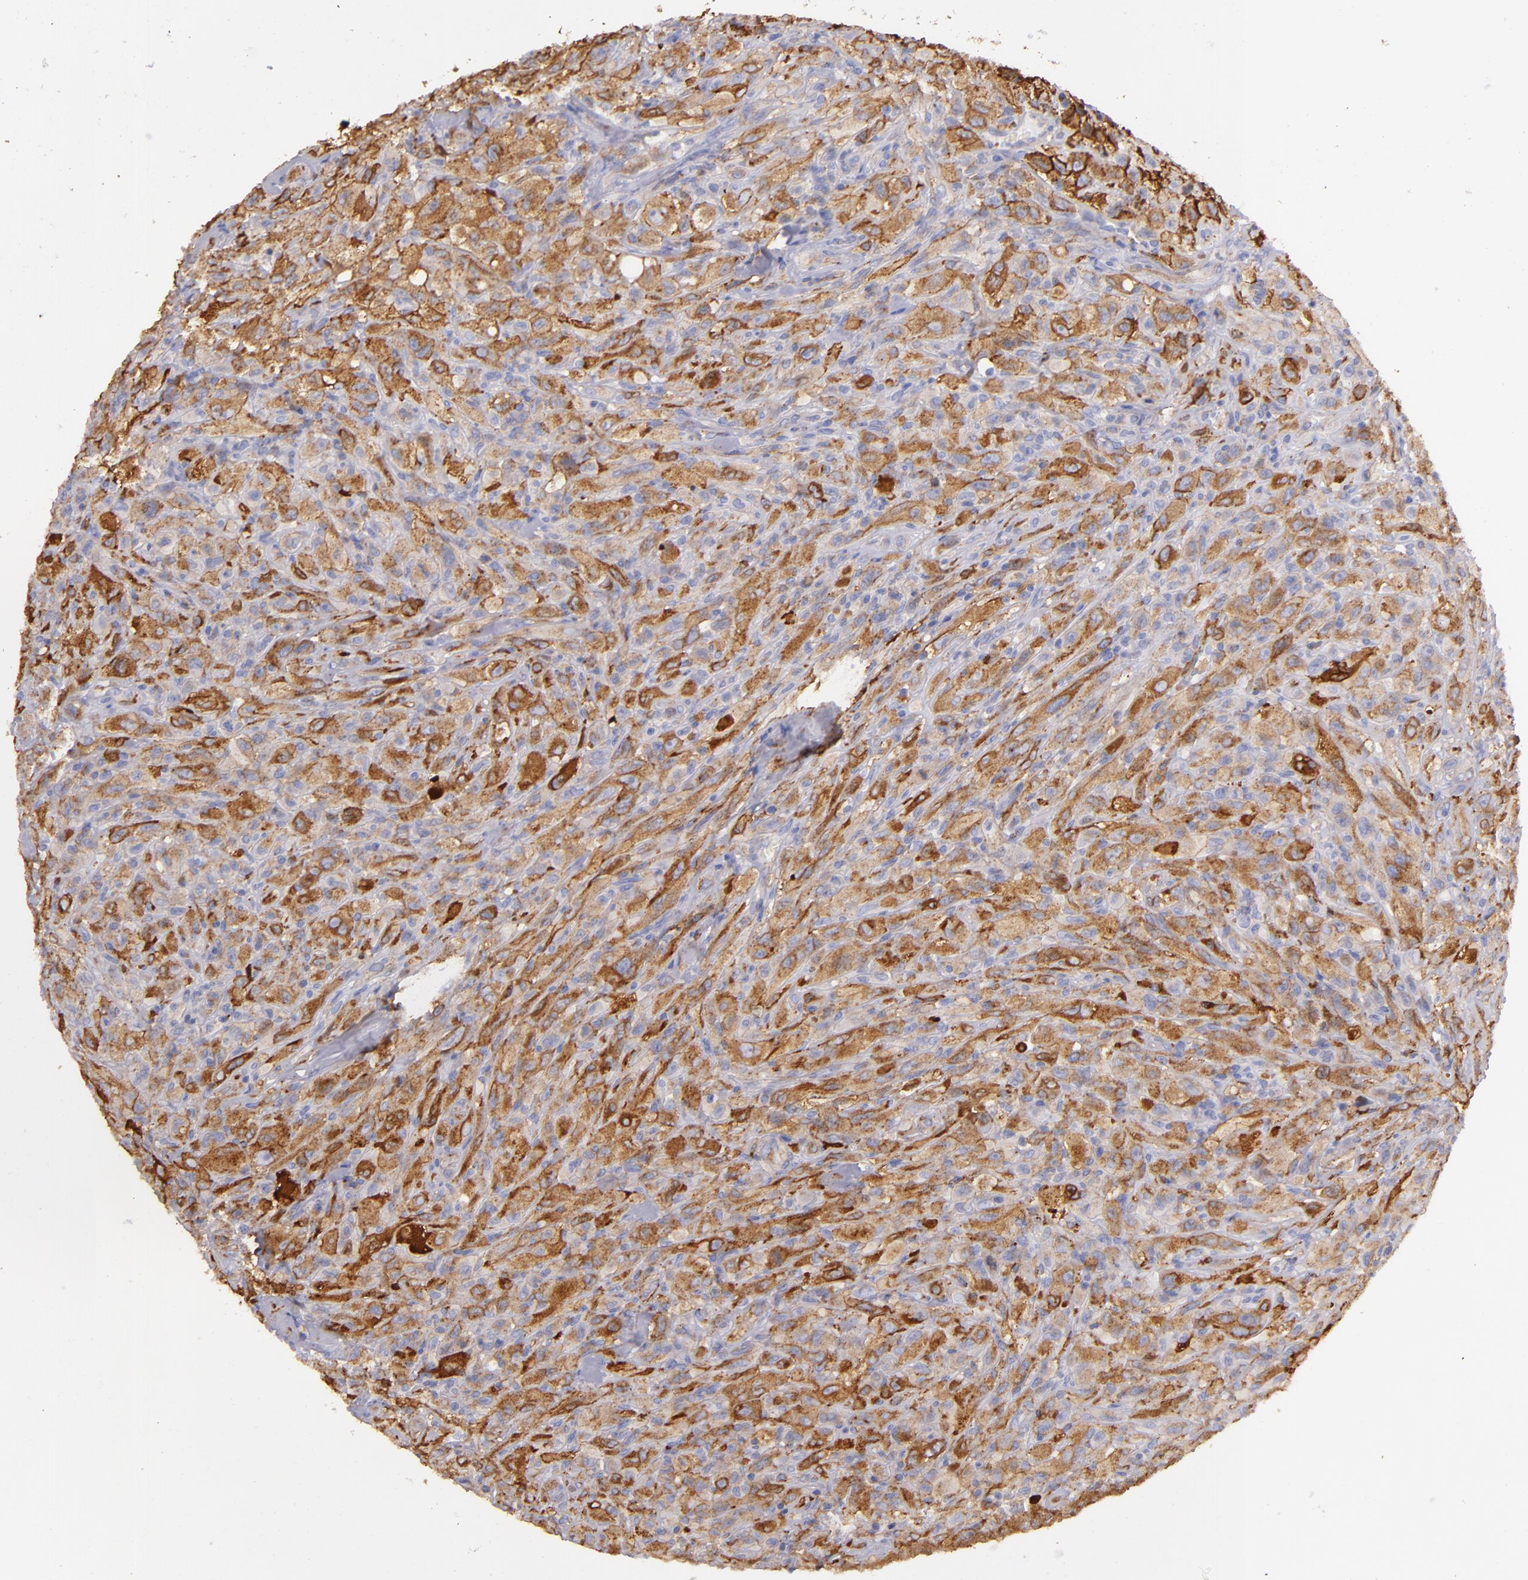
{"staining": {"intensity": "moderate", "quantity": ">75%", "location": "cytoplasmic/membranous"}, "tissue": "glioma", "cell_type": "Tumor cells", "image_type": "cancer", "snomed": [{"axis": "morphology", "description": "Glioma, malignant, High grade"}, {"axis": "topography", "description": "Brain"}], "caption": "This is a histology image of immunohistochemistry staining of malignant high-grade glioma, which shows moderate positivity in the cytoplasmic/membranous of tumor cells.", "gene": "CD151", "patient": {"sex": "male", "age": 48}}